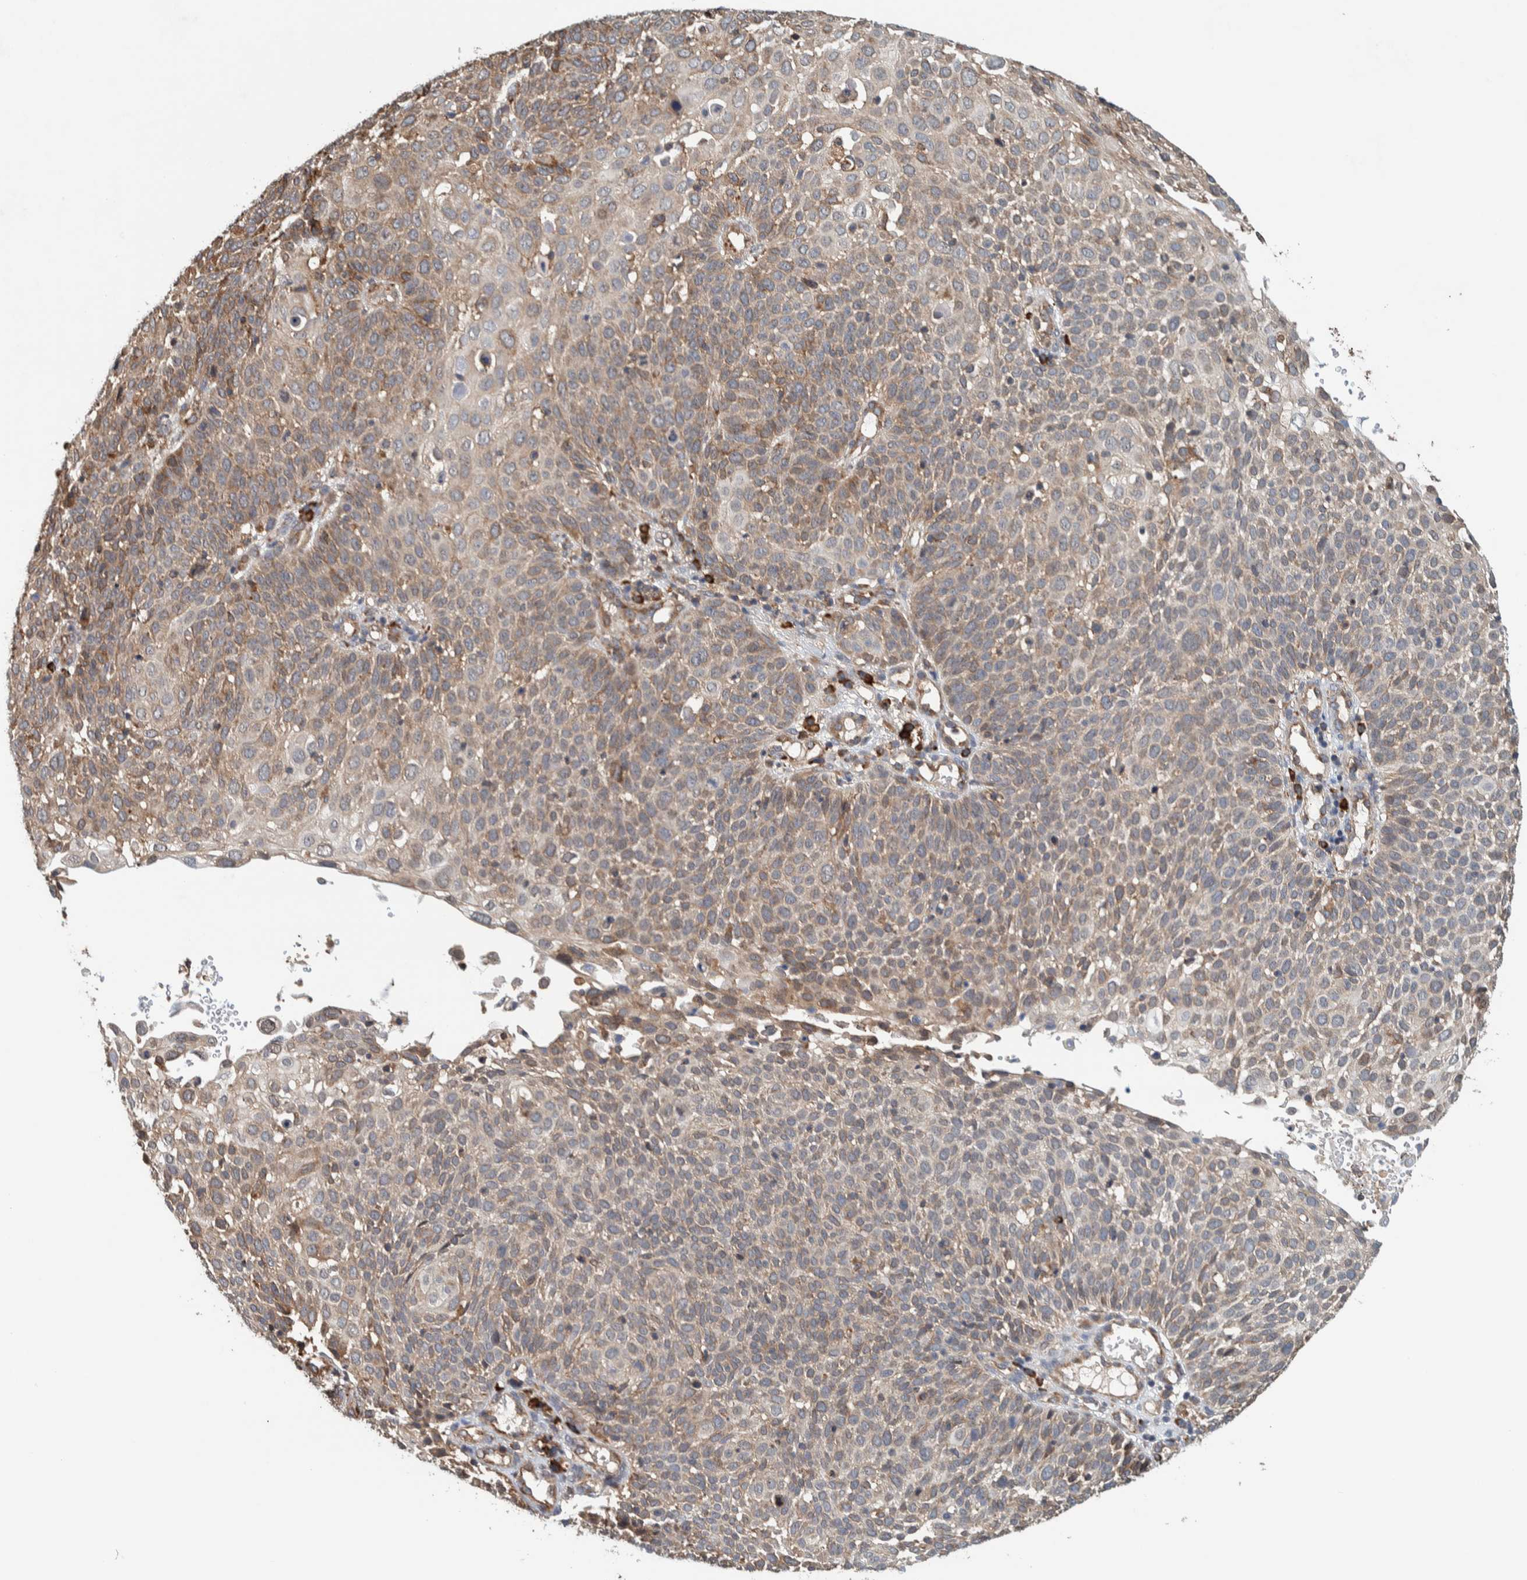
{"staining": {"intensity": "weak", "quantity": ">75%", "location": "cytoplasmic/membranous"}, "tissue": "cervical cancer", "cell_type": "Tumor cells", "image_type": "cancer", "snomed": [{"axis": "morphology", "description": "Squamous cell carcinoma, NOS"}, {"axis": "topography", "description": "Cervix"}], "caption": "Brown immunohistochemical staining in squamous cell carcinoma (cervical) displays weak cytoplasmic/membranous expression in about >75% of tumor cells. (Brightfield microscopy of DAB IHC at high magnification).", "gene": "PLA2G3", "patient": {"sex": "female", "age": 74}}